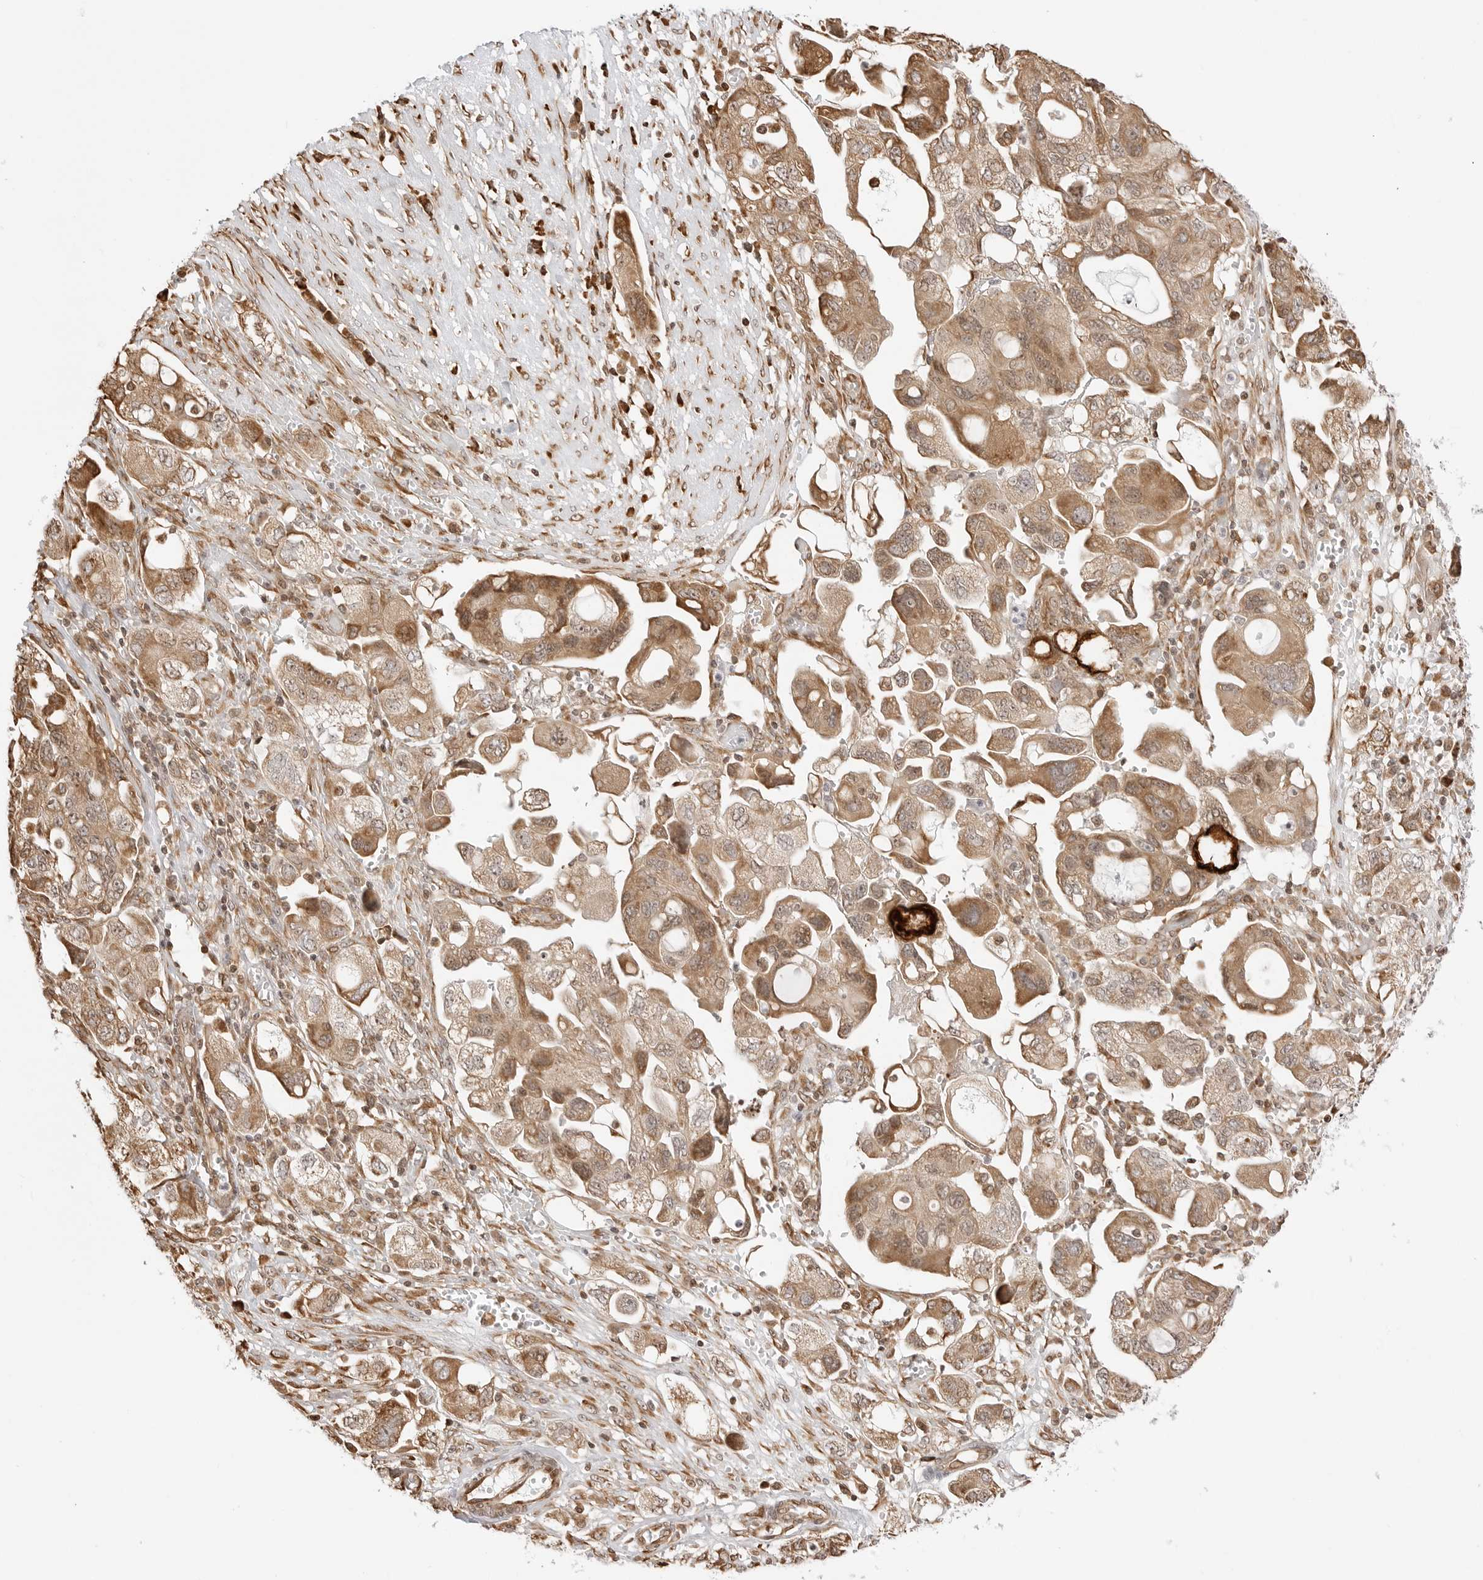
{"staining": {"intensity": "moderate", "quantity": ">75%", "location": "cytoplasmic/membranous"}, "tissue": "ovarian cancer", "cell_type": "Tumor cells", "image_type": "cancer", "snomed": [{"axis": "morphology", "description": "Carcinoma, NOS"}, {"axis": "morphology", "description": "Cystadenocarcinoma, serous, NOS"}, {"axis": "topography", "description": "Ovary"}], "caption": "Immunohistochemistry histopathology image of neoplastic tissue: serous cystadenocarcinoma (ovarian) stained using immunohistochemistry reveals medium levels of moderate protein expression localized specifically in the cytoplasmic/membranous of tumor cells, appearing as a cytoplasmic/membranous brown color.", "gene": "FKBP14", "patient": {"sex": "female", "age": 69}}